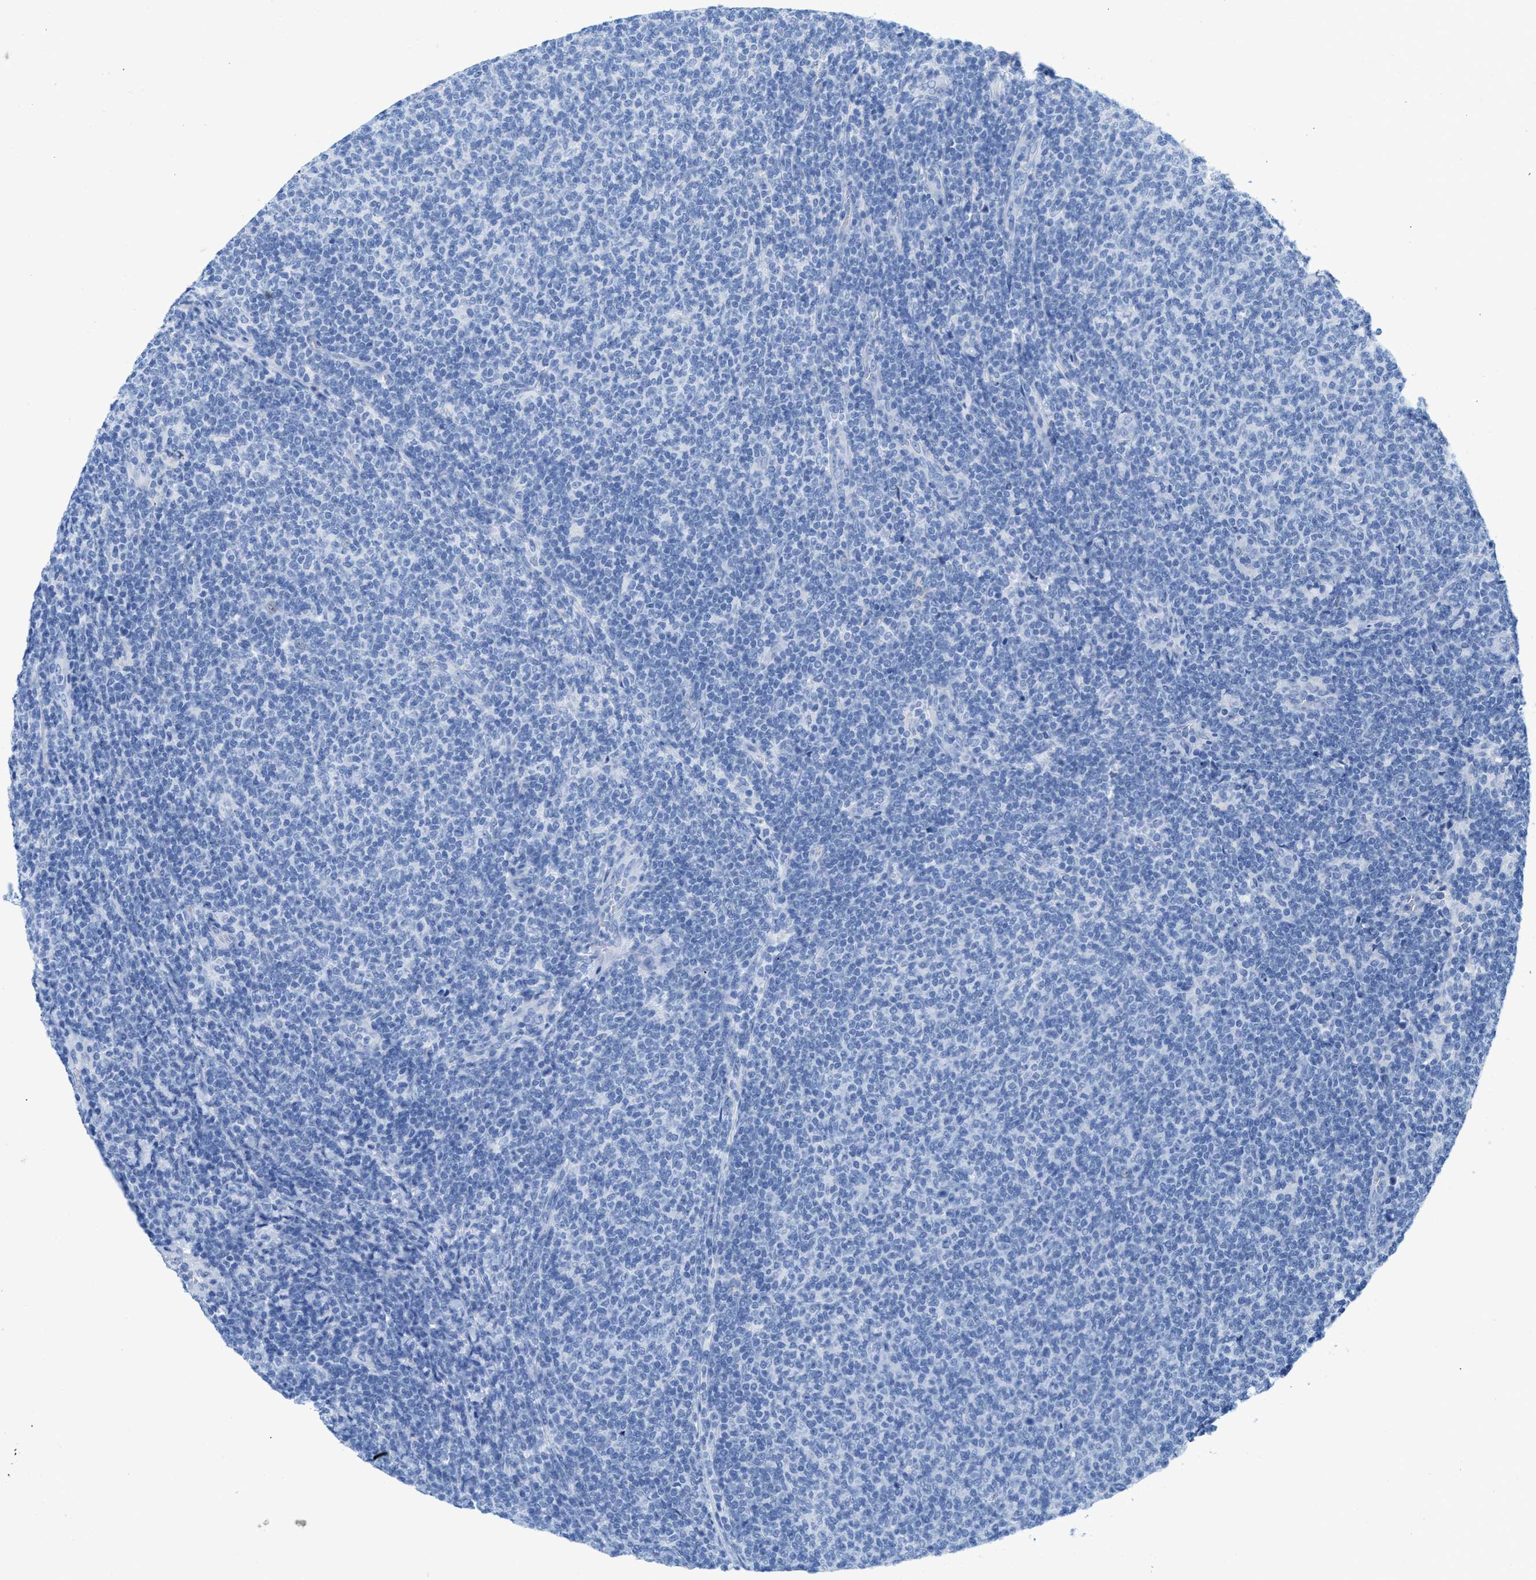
{"staining": {"intensity": "negative", "quantity": "none", "location": "none"}, "tissue": "lymphoma", "cell_type": "Tumor cells", "image_type": "cancer", "snomed": [{"axis": "morphology", "description": "Malignant lymphoma, non-Hodgkin's type, Low grade"}, {"axis": "topography", "description": "Lymph node"}], "caption": "An image of lymphoma stained for a protein demonstrates no brown staining in tumor cells.", "gene": "ANKFN1", "patient": {"sex": "male", "age": 66}}